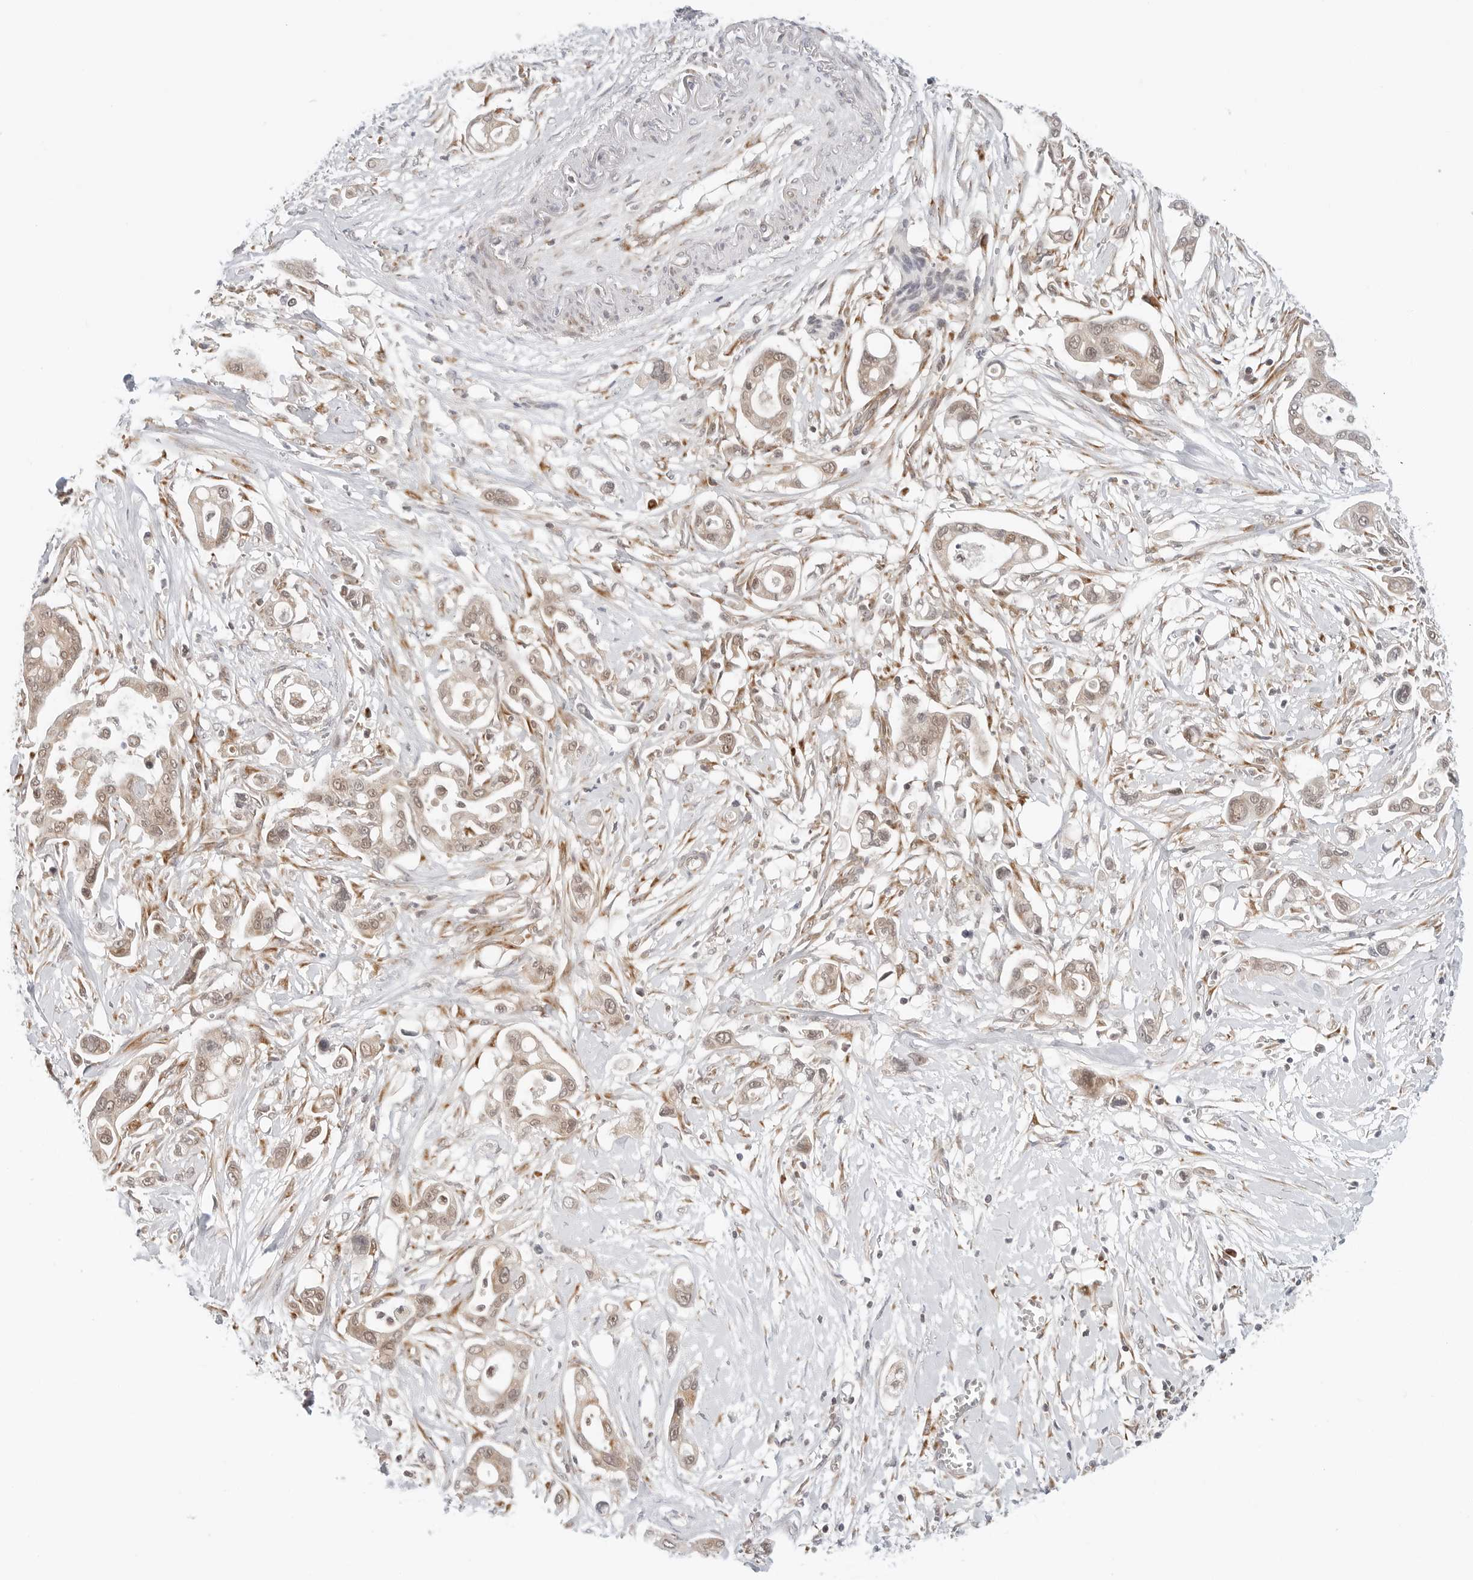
{"staining": {"intensity": "weak", "quantity": "25%-75%", "location": "cytoplasmic/membranous,nuclear"}, "tissue": "pancreatic cancer", "cell_type": "Tumor cells", "image_type": "cancer", "snomed": [{"axis": "morphology", "description": "Adenocarcinoma, NOS"}, {"axis": "topography", "description": "Pancreas"}], "caption": "Pancreatic cancer (adenocarcinoma) was stained to show a protein in brown. There is low levels of weak cytoplasmic/membranous and nuclear positivity in approximately 25%-75% of tumor cells.", "gene": "POLR3GL", "patient": {"sex": "male", "age": 68}}